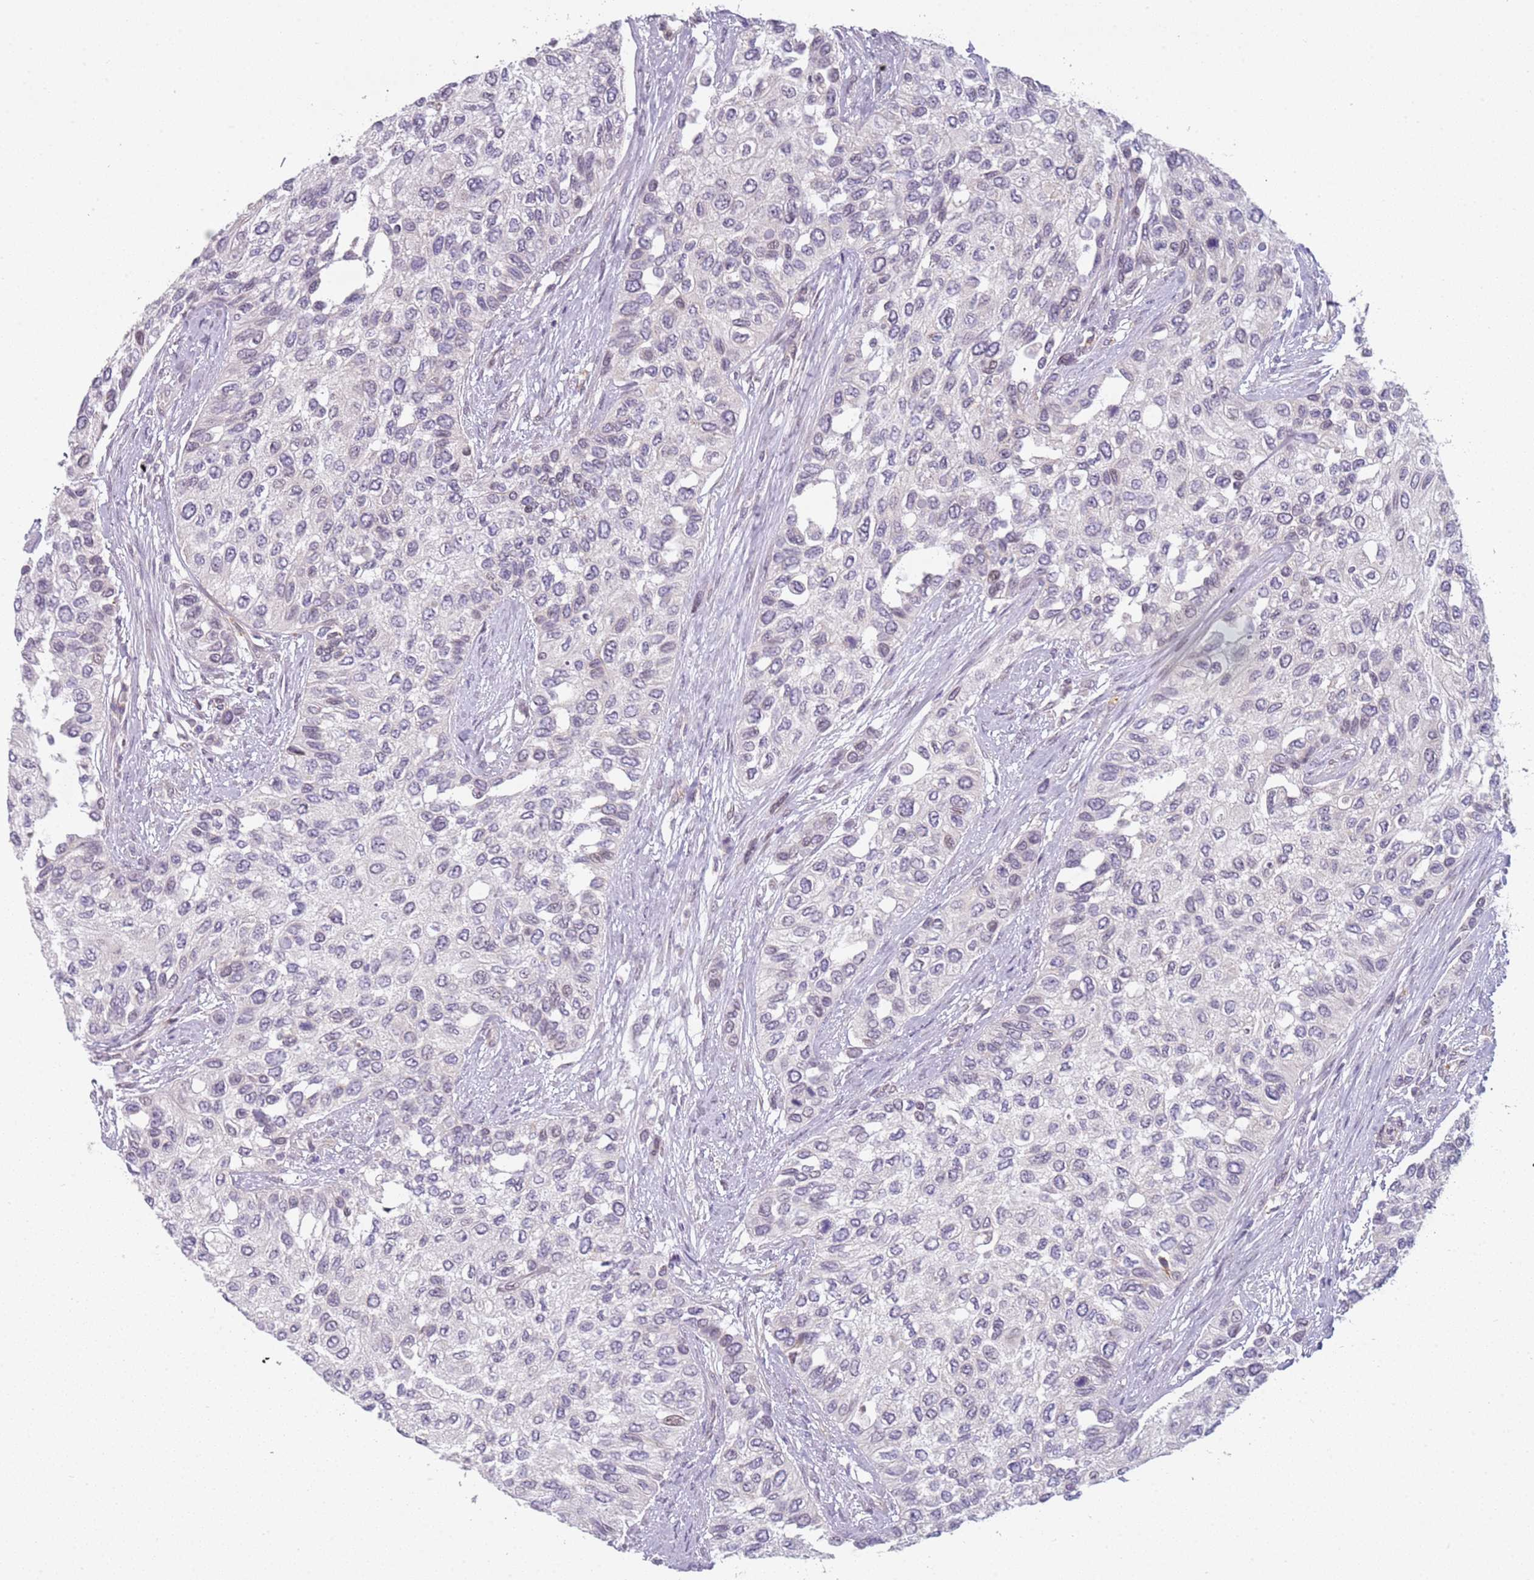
{"staining": {"intensity": "negative", "quantity": "none", "location": "none"}, "tissue": "urothelial cancer", "cell_type": "Tumor cells", "image_type": "cancer", "snomed": [{"axis": "morphology", "description": "Normal tissue, NOS"}, {"axis": "morphology", "description": "Urothelial carcinoma, High grade"}, {"axis": "topography", "description": "Vascular tissue"}, {"axis": "topography", "description": "Urinary bladder"}], "caption": "This is an immunohistochemistry (IHC) photomicrograph of human urothelial cancer. There is no positivity in tumor cells.", "gene": "DEFB116", "patient": {"sex": "female", "age": 56}}